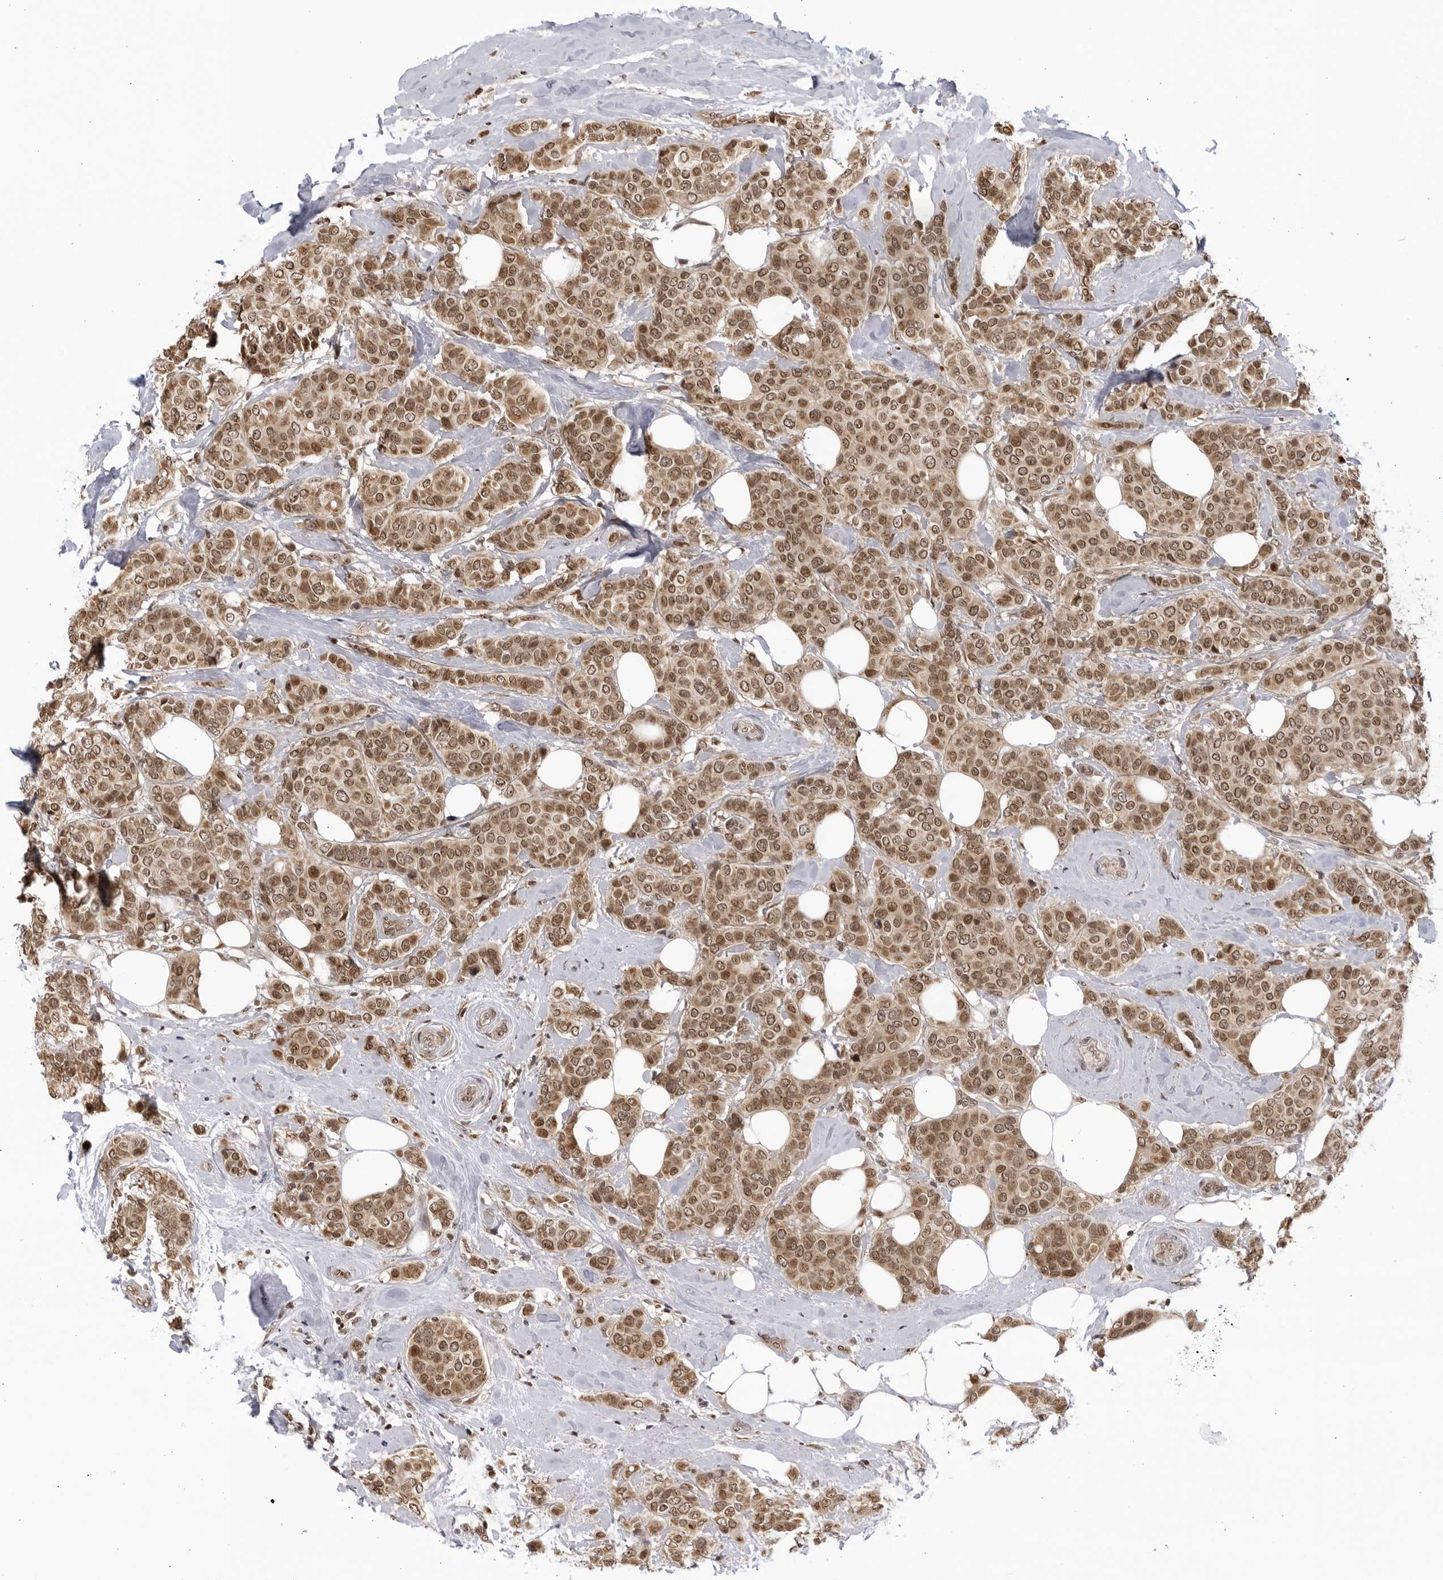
{"staining": {"intensity": "moderate", "quantity": ">75%", "location": "cytoplasmic/membranous,nuclear"}, "tissue": "breast cancer", "cell_type": "Tumor cells", "image_type": "cancer", "snomed": [{"axis": "morphology", "description": "Lobular carcinoma"}, {"axis": "topography", "description": "Breast"}], "caption": "Immunohistochemistry (IHC) of human breast lobular carcinoma reveals medium levels of moderate cytoplasmic/membranous and nuclear expression in approximately >75% of tumor cells.", "gene": "RASGEF1C", "patient": {"sex": "female", "age": 51}}